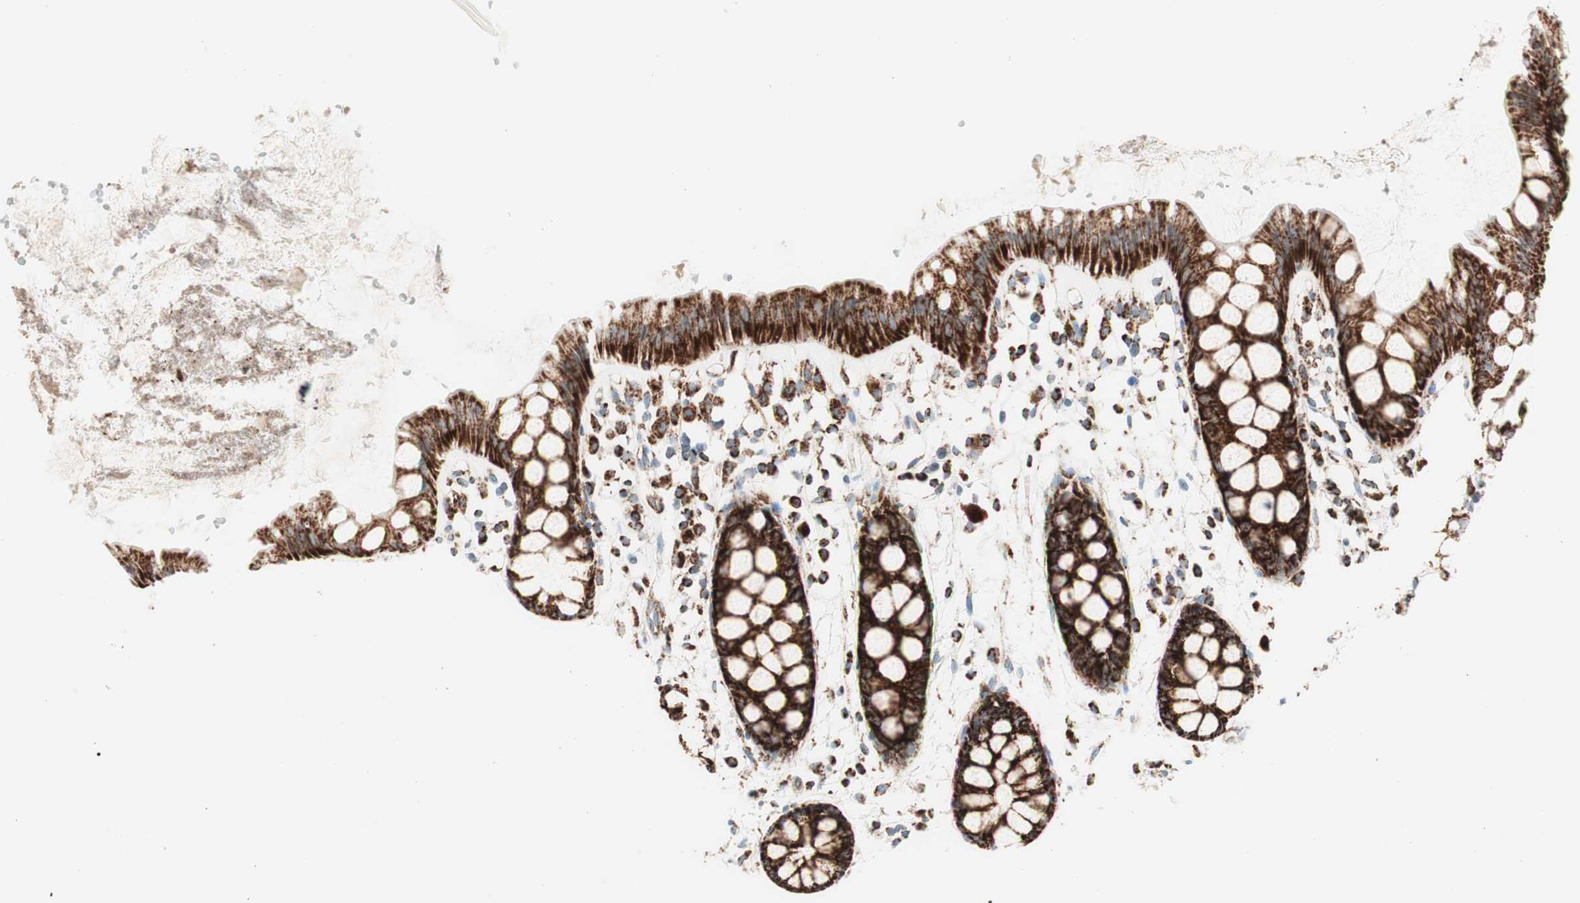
{"staining": {"intensity": "strong", "quantity": ">75%", "location": "cytoplasmic/membranous"}, "tissue": "rectum", "cell_type": "Glandular cells", "image_type": "normal", "snomed": [{"axis": "morphology", "description": "Normal tissue, NOS"}, {"axis": "topography", "description": "Rectum"}], "caption": "Immunohistochemical staining of unremarkable human rectum demonstrates high levels of strong cytoplasmic/membranous staining in approximately >75% of glandular cells.", "gene": "TOMM20", "patient": {"sex": "female", "age": 66}}